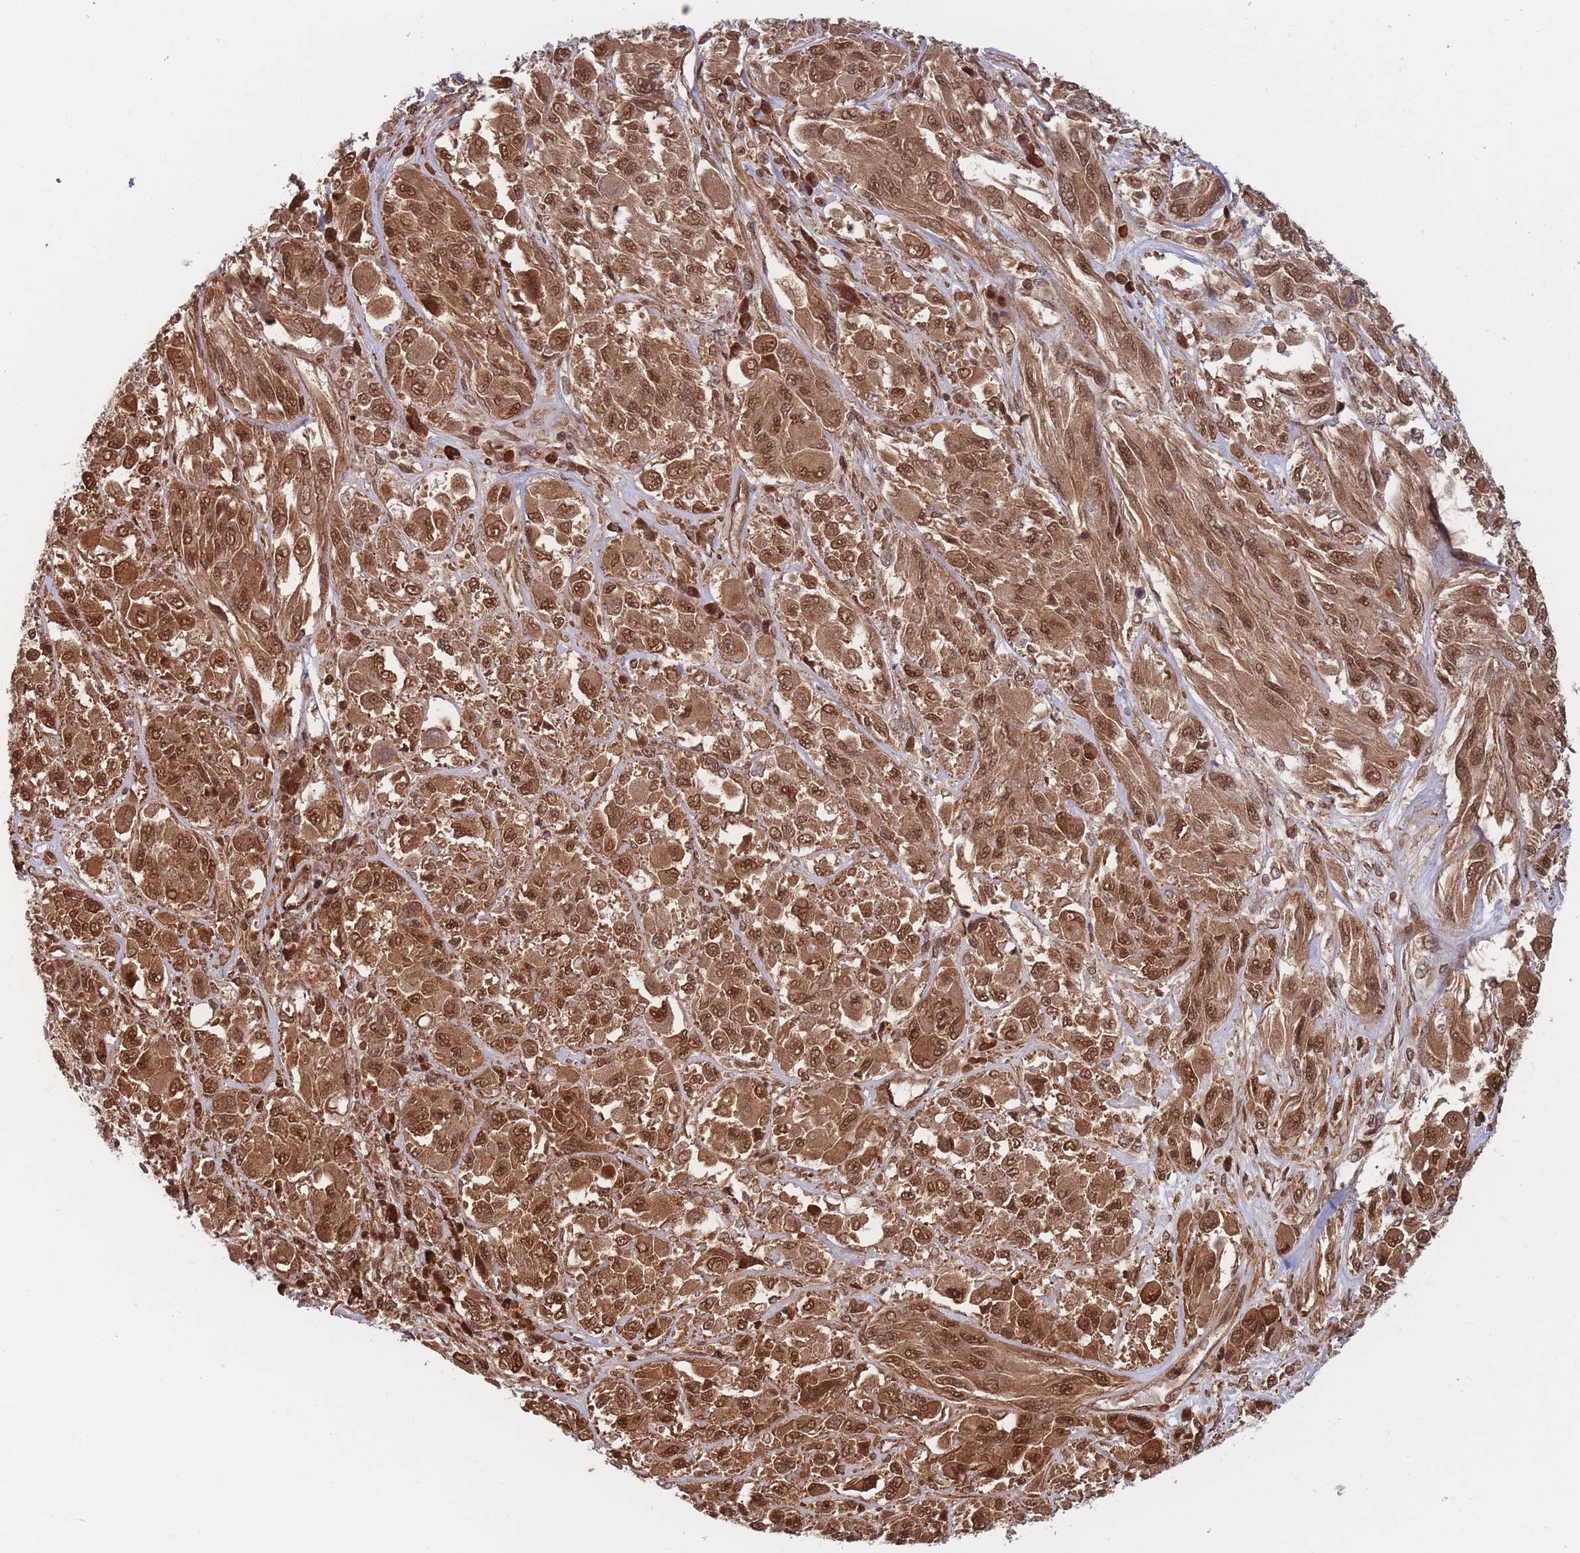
{"staining": {"intensity": "moderate", "quantity": ">75%", "location": "cytoplasmic/membranous,nuclear"}, "tissue": "melanoma", "cell_type": "Tumor cells", "image_type": "cancer", "snomed": [{"axis": "morphology", "description": "Malignant melanoma, NOS"}, {"axis": "topography", "description": "Skin"}], "caption": "Immunohistochemistry staining of malignant melanoma, which displays medium levels of moderate cytoplasmic/membranous and nuclear positivity in approximately >75% of tumor cells indicating moderate cytoplasmic/membranous and nuclear protein positivity. The staining was performed using DAB (brown) for protein detection and nuclei were counterstained in hematoxylin (blue).", "gene": "PODXL2", "patient": {"sex": "female", "age": 91}}